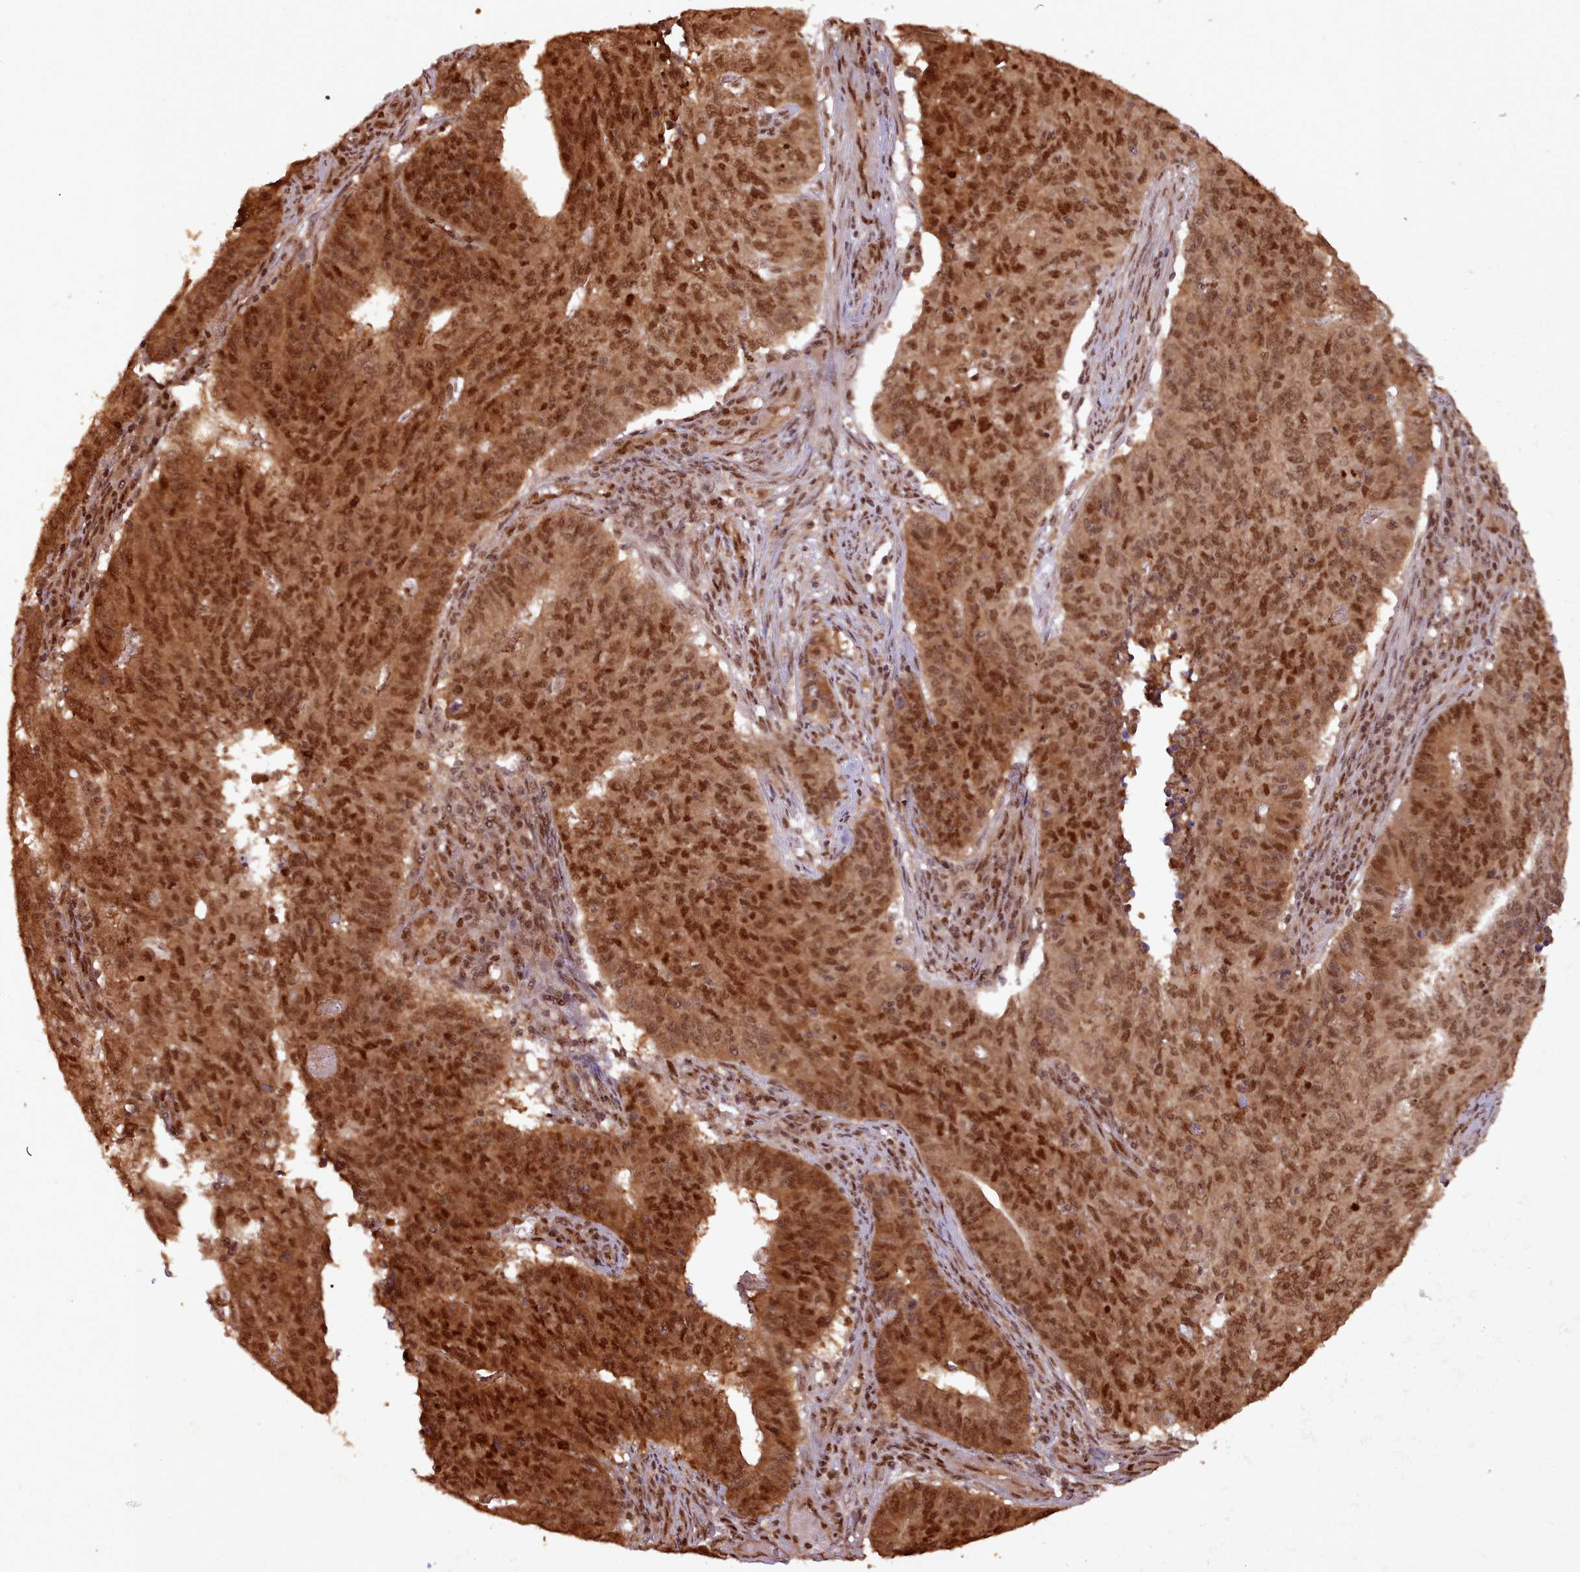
{"staining": {"intensity": "strong", "quantity": ">75%", "location": "cytoplasmic/membranous,nuclear"}, "tissue": "endometrial cancer", "cell_type": "Tumor cells", "image_type": "cancer", "snomed": [{"axis": "morphology", "description": "Adenocarcinoma, NOS"}, {"axis": "topography", "description": "Endometrium"}], "caption": "There is high levels of strong cytoplasmic/membranous and nuclear staining in tumor cells of endometrial cancer (adenocarcinoma), as demonstrated by immunohistochemical staining (brown color).", "gene": "RPS27A", "patient": {"sex": "female", "age": 59}}